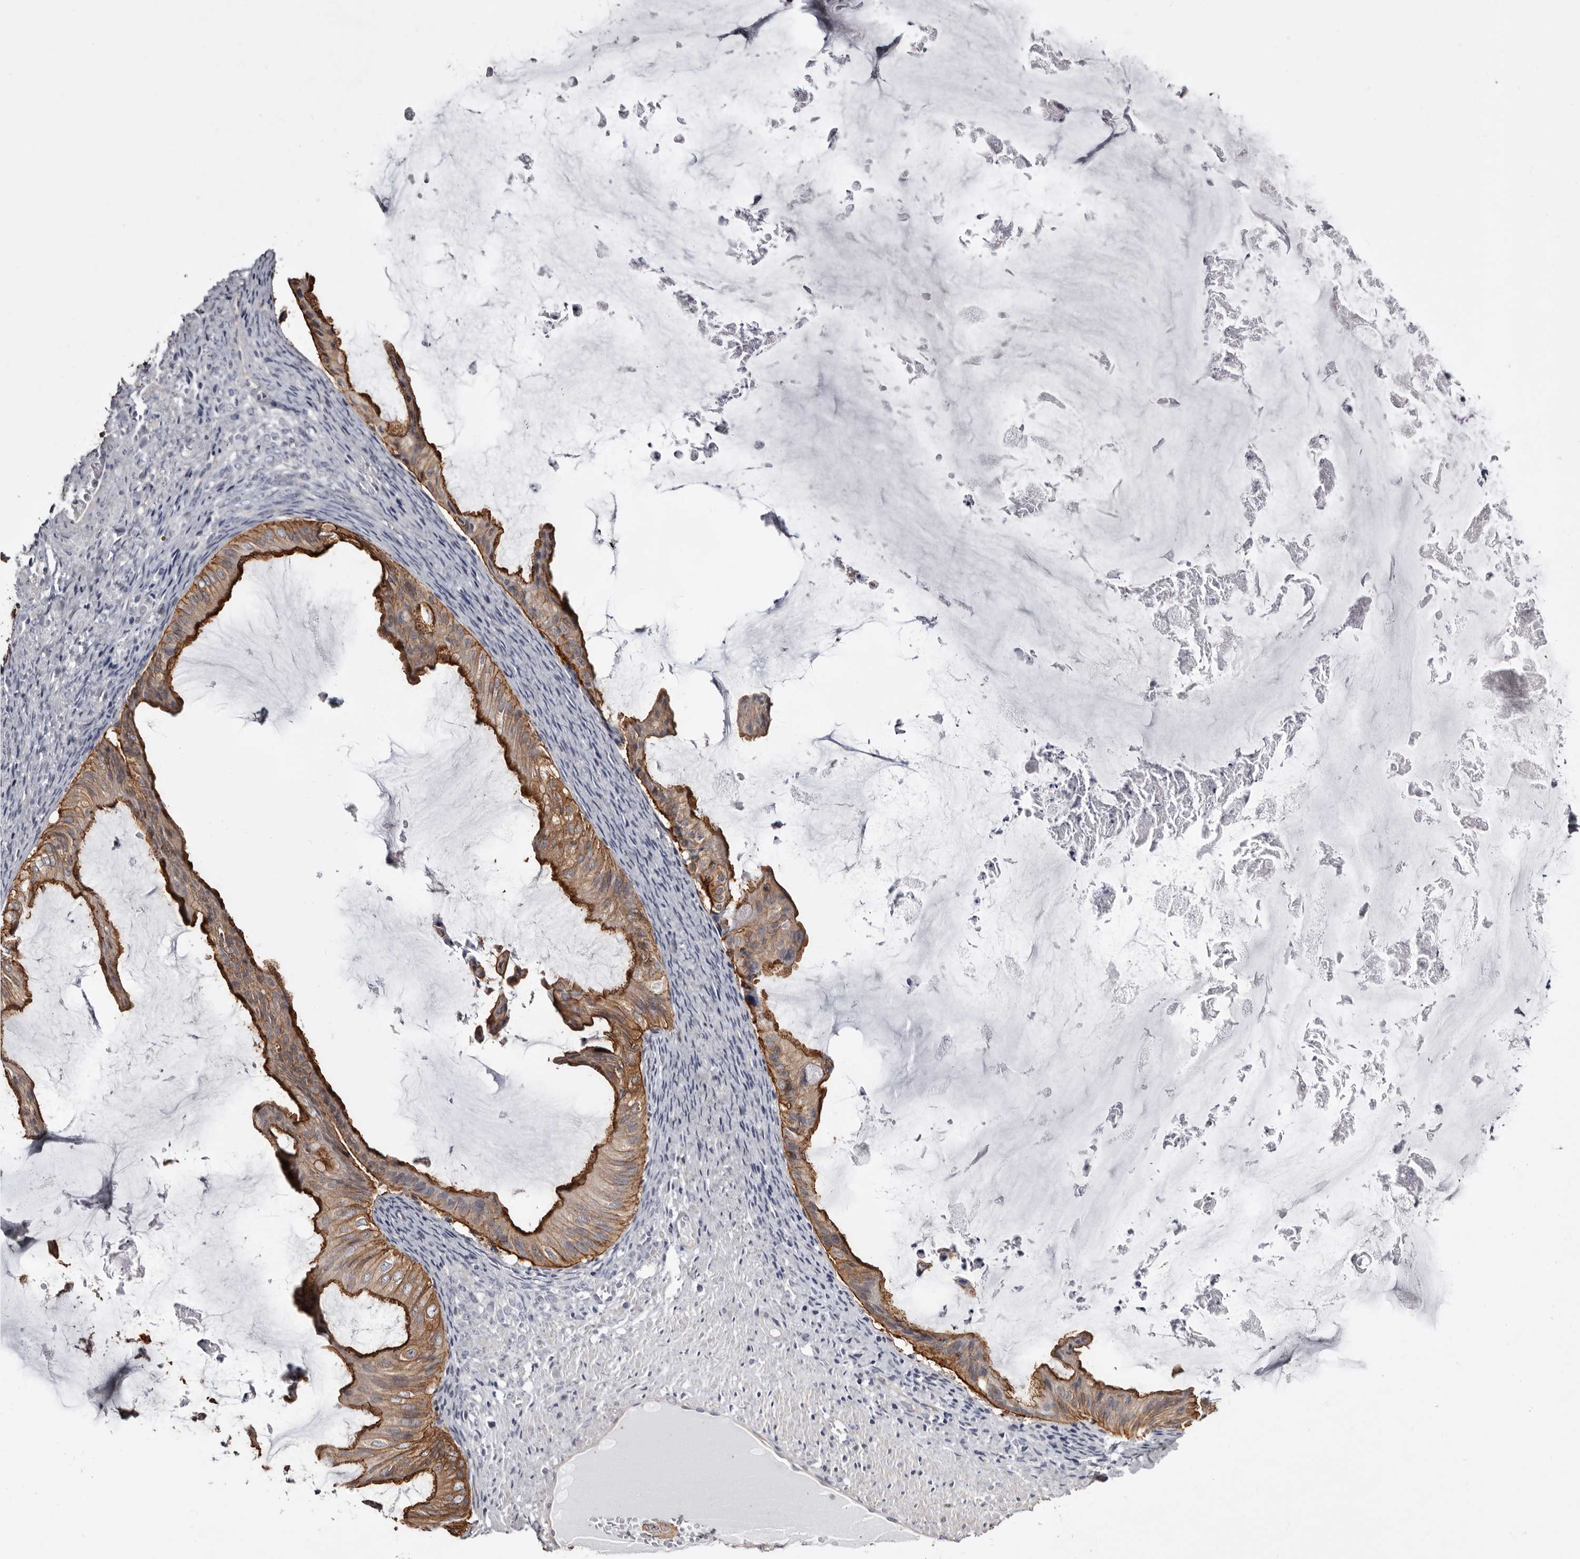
{"staining": {"intensity": "strong", "quantity": ">75%", "location": "cytoplasmic/membranous"}, "tissue": "ovarian cancer", "cell_type": "Tumor cells", "image_type": "cancer", "snomed": [{"axis": "morphology", "description": "Cystadenocarcinoma, mucinous, NOS"}, {"axis": "topography", "description": "Ovary"}], "caption": "The immunohistochemical stain labels strong cytoplasmic/membranous expression in tumor cells of ovarian mucinous cystadenocarcinoma tissue. Immunohistochemistry (ihc) stains the protein in brown and the nuclei are stained blue.", "gene": "LAD1", "patient": {"sex": "female", "age": 61}}